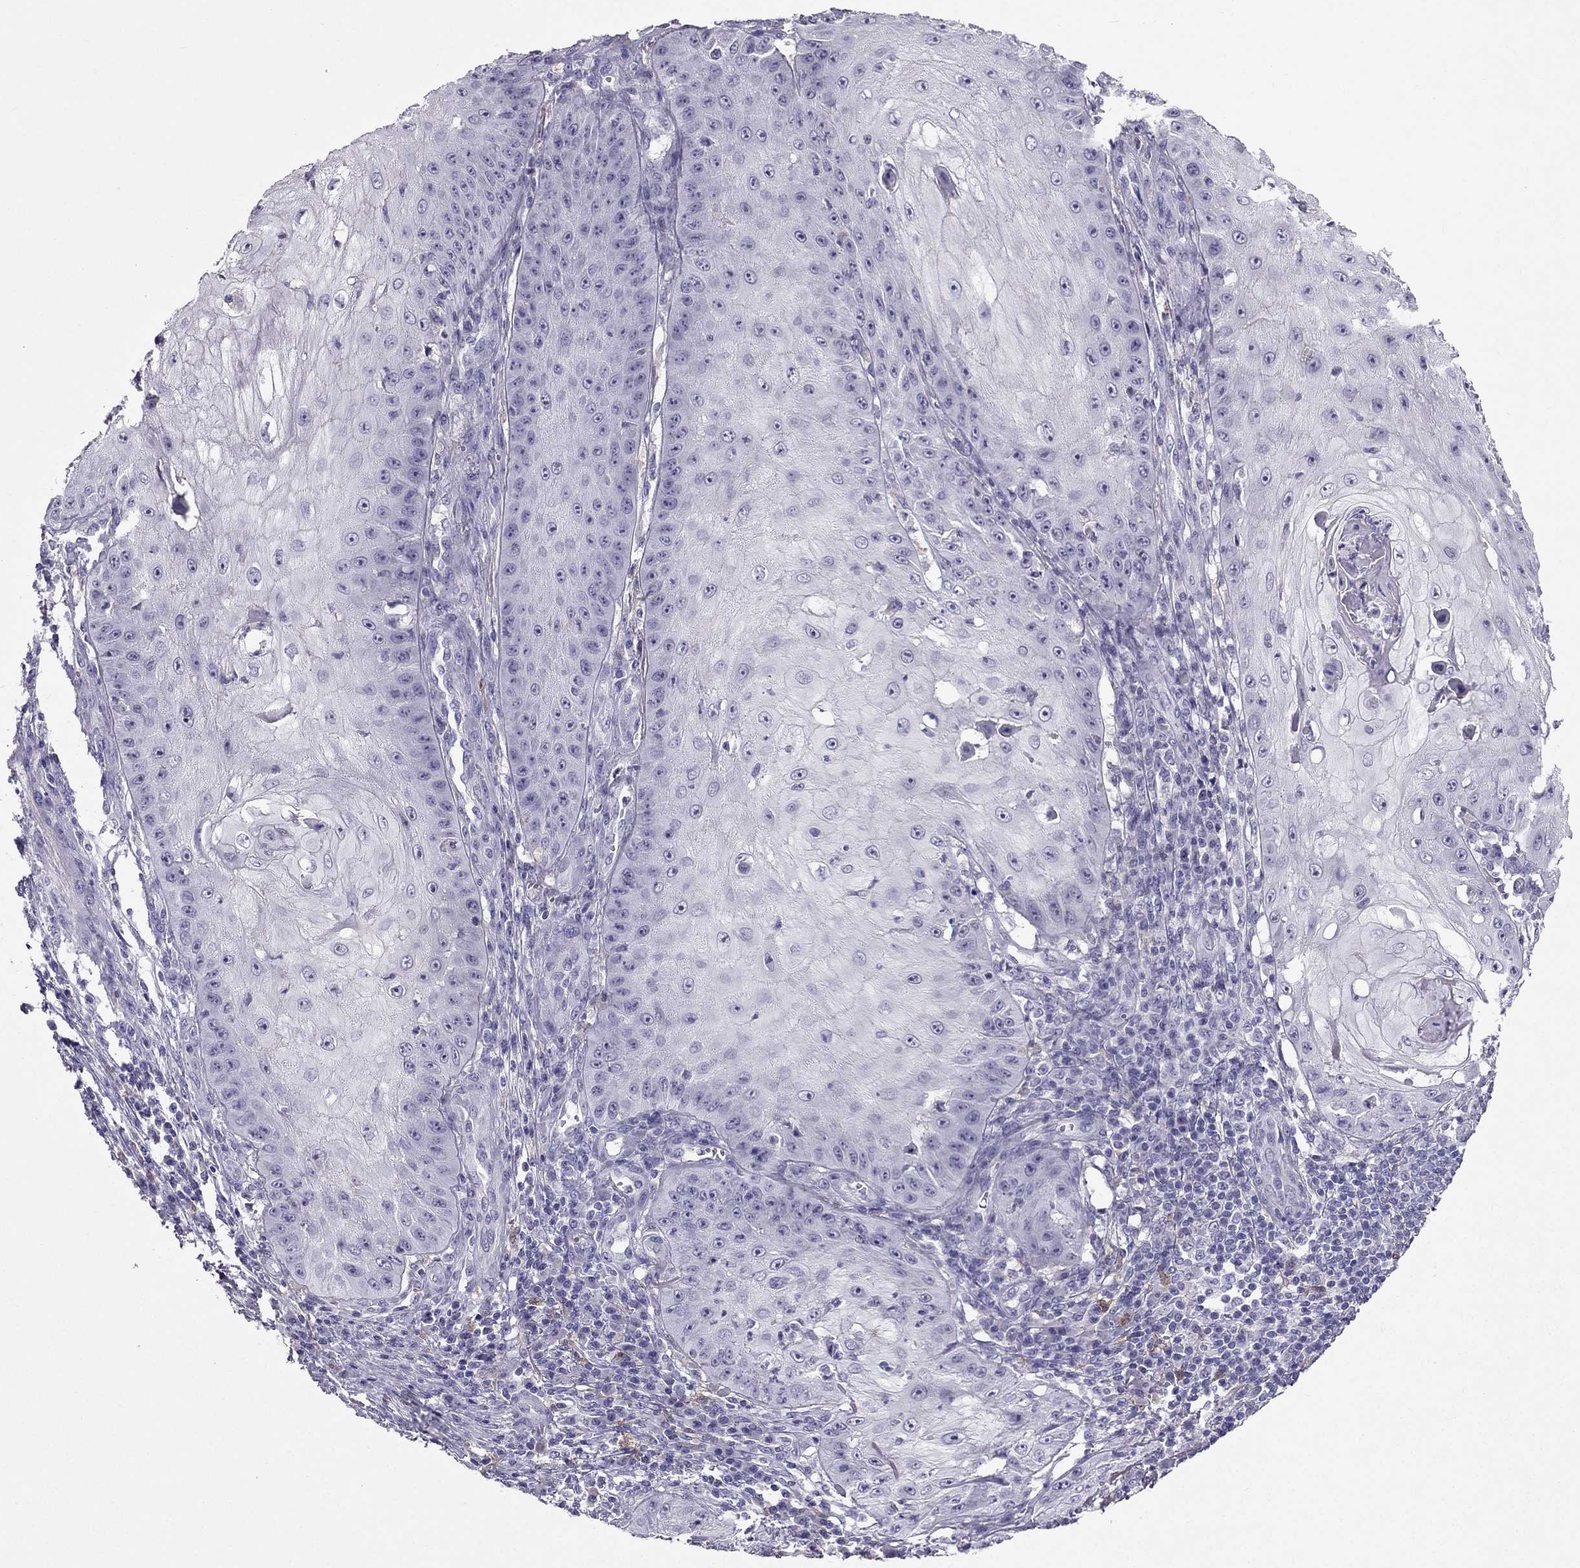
{"staining": {"intensity": "negative", "quantity": "none", "location": "none"}, "tissue": "skin cancer", "cell_type": "Tumor cells", "image_type": "cancer", "snomed": [{"axis": "morphology", "description": "Squamous cell carcinoma, NOS"}, {"axis": "topography", "description": "Skin"}], "caption": "An immunohistochemistry photomicrograph of skin squamous cell carcinoma is shown. There is no staining in tumor cells of skin squamous cell carcinoma.", "gene": "LMTK3", "patient": {"sex": "male", "age": 70}}